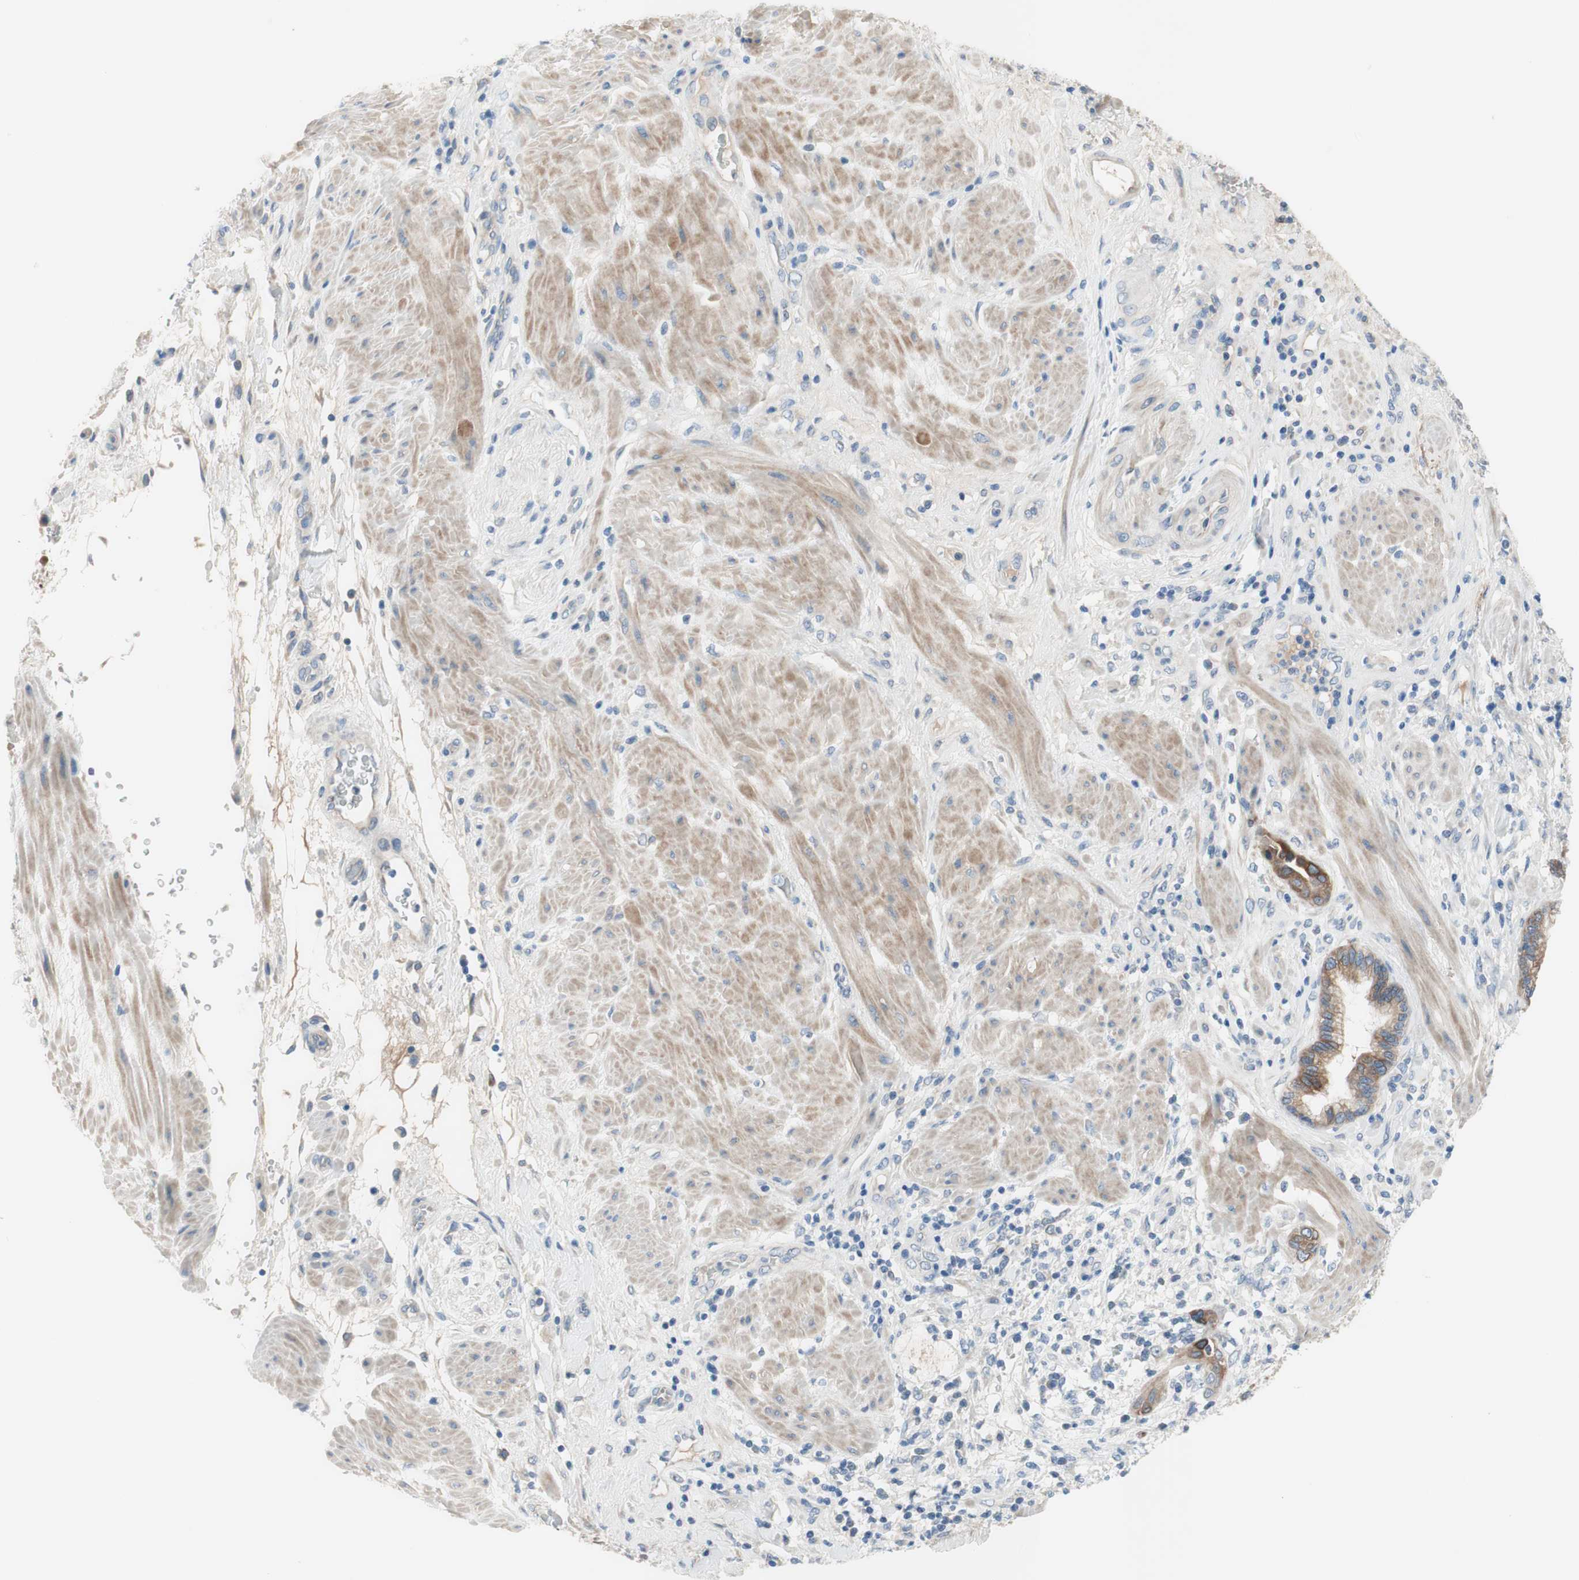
{"staining": {"intensity": "moderate", "quantity": "25%-75%", "location": "cytoplasmic/membranous"}, "tissue": "pancreatic cancer", "cell_type": "Tumor cells", "image_type": "cancer", "snomed": [{"axis": "morphology", "description": "Adenocarcinoma, NOS"}, {"axis": "topography", "description": "Pancreas"}], "caption": "A brown stain highlights moderate cytoplasmic/membranous expression of a protein in adenocarcinoma (pancreatic) tumor cells.", "gene": "FDFT1", "patient": {"sex": "female", "age": 64}}